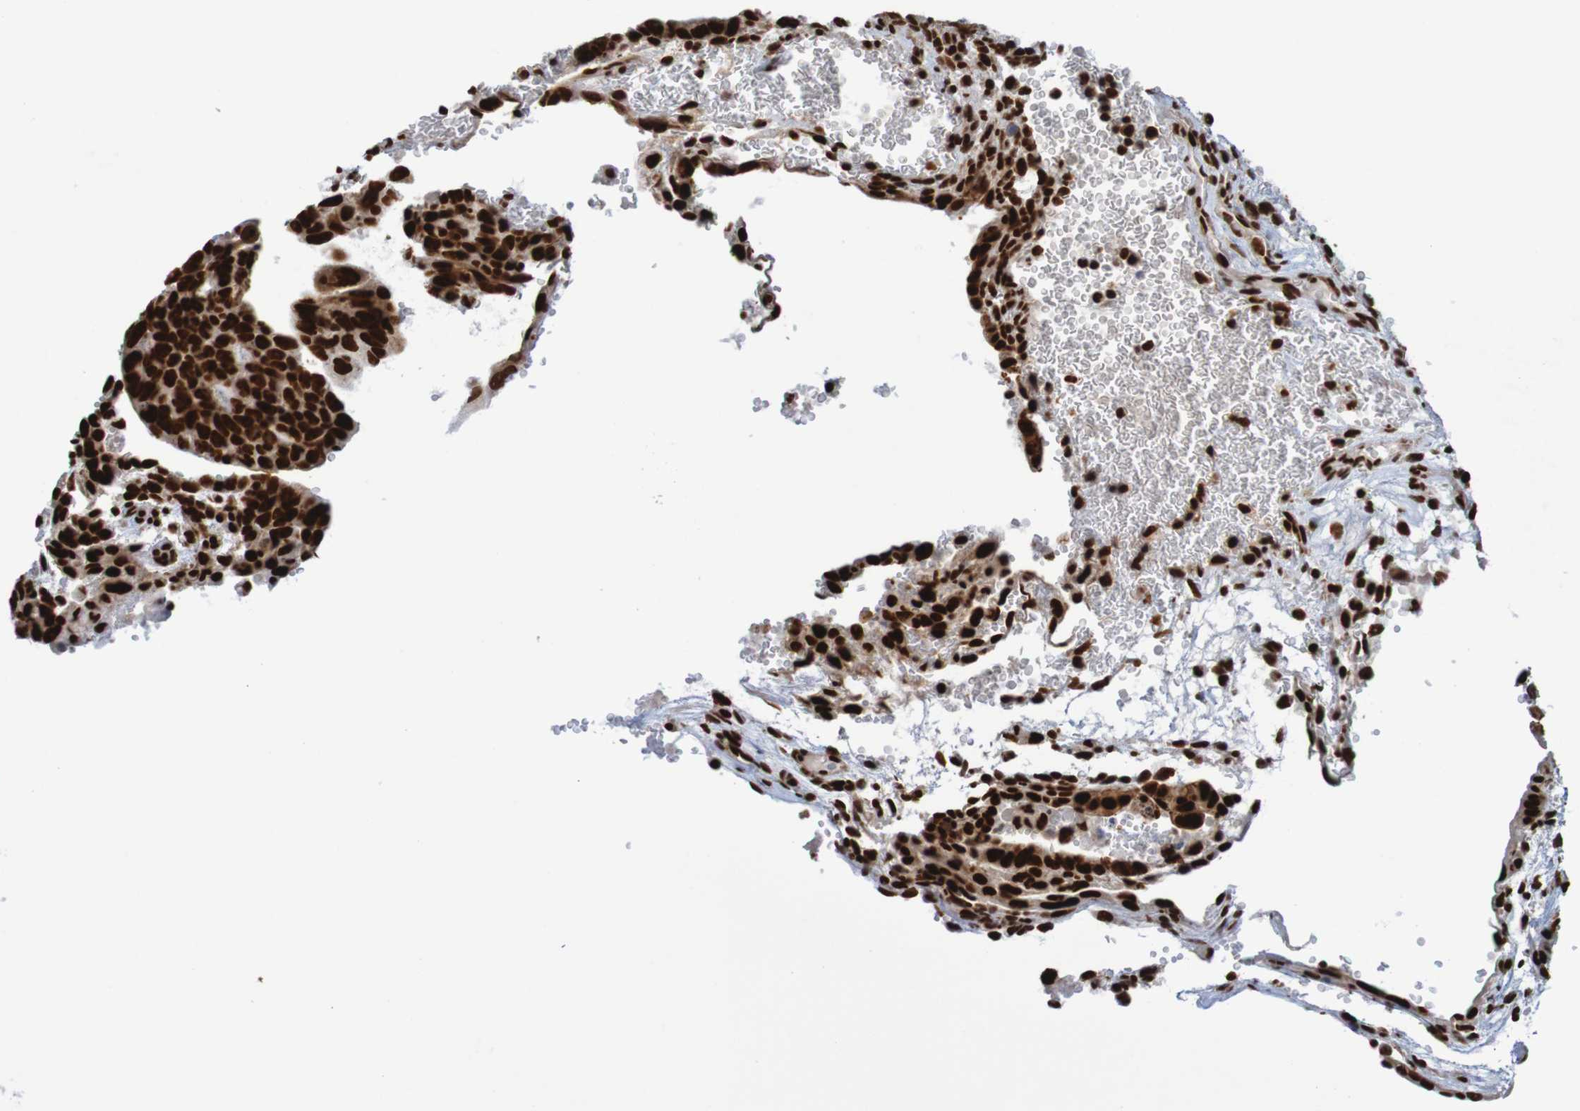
{"staining": {"intensity": "strong", "quantity": ">75%", "location": "nuclear"}, "tissue": "testis cancer", "cell_type": "Tumor cells", "image_type": "cancer", "snomed": [{"axis": "morphology", "description": "Seminoma, NOS"}, {"axis": "morphology", "description": "Carcinoma, Embryonal, NOS"}, {"axis": "topography", "description": "Testis"}], "caption": "Immunohistochemistry (IHC) of testis embryonal carcinoma displays high levels of strong nuclear expression in about >75% of tumor cells.", "gene": "THRAP3", "patient": {"sex": "male", "age": 52}}